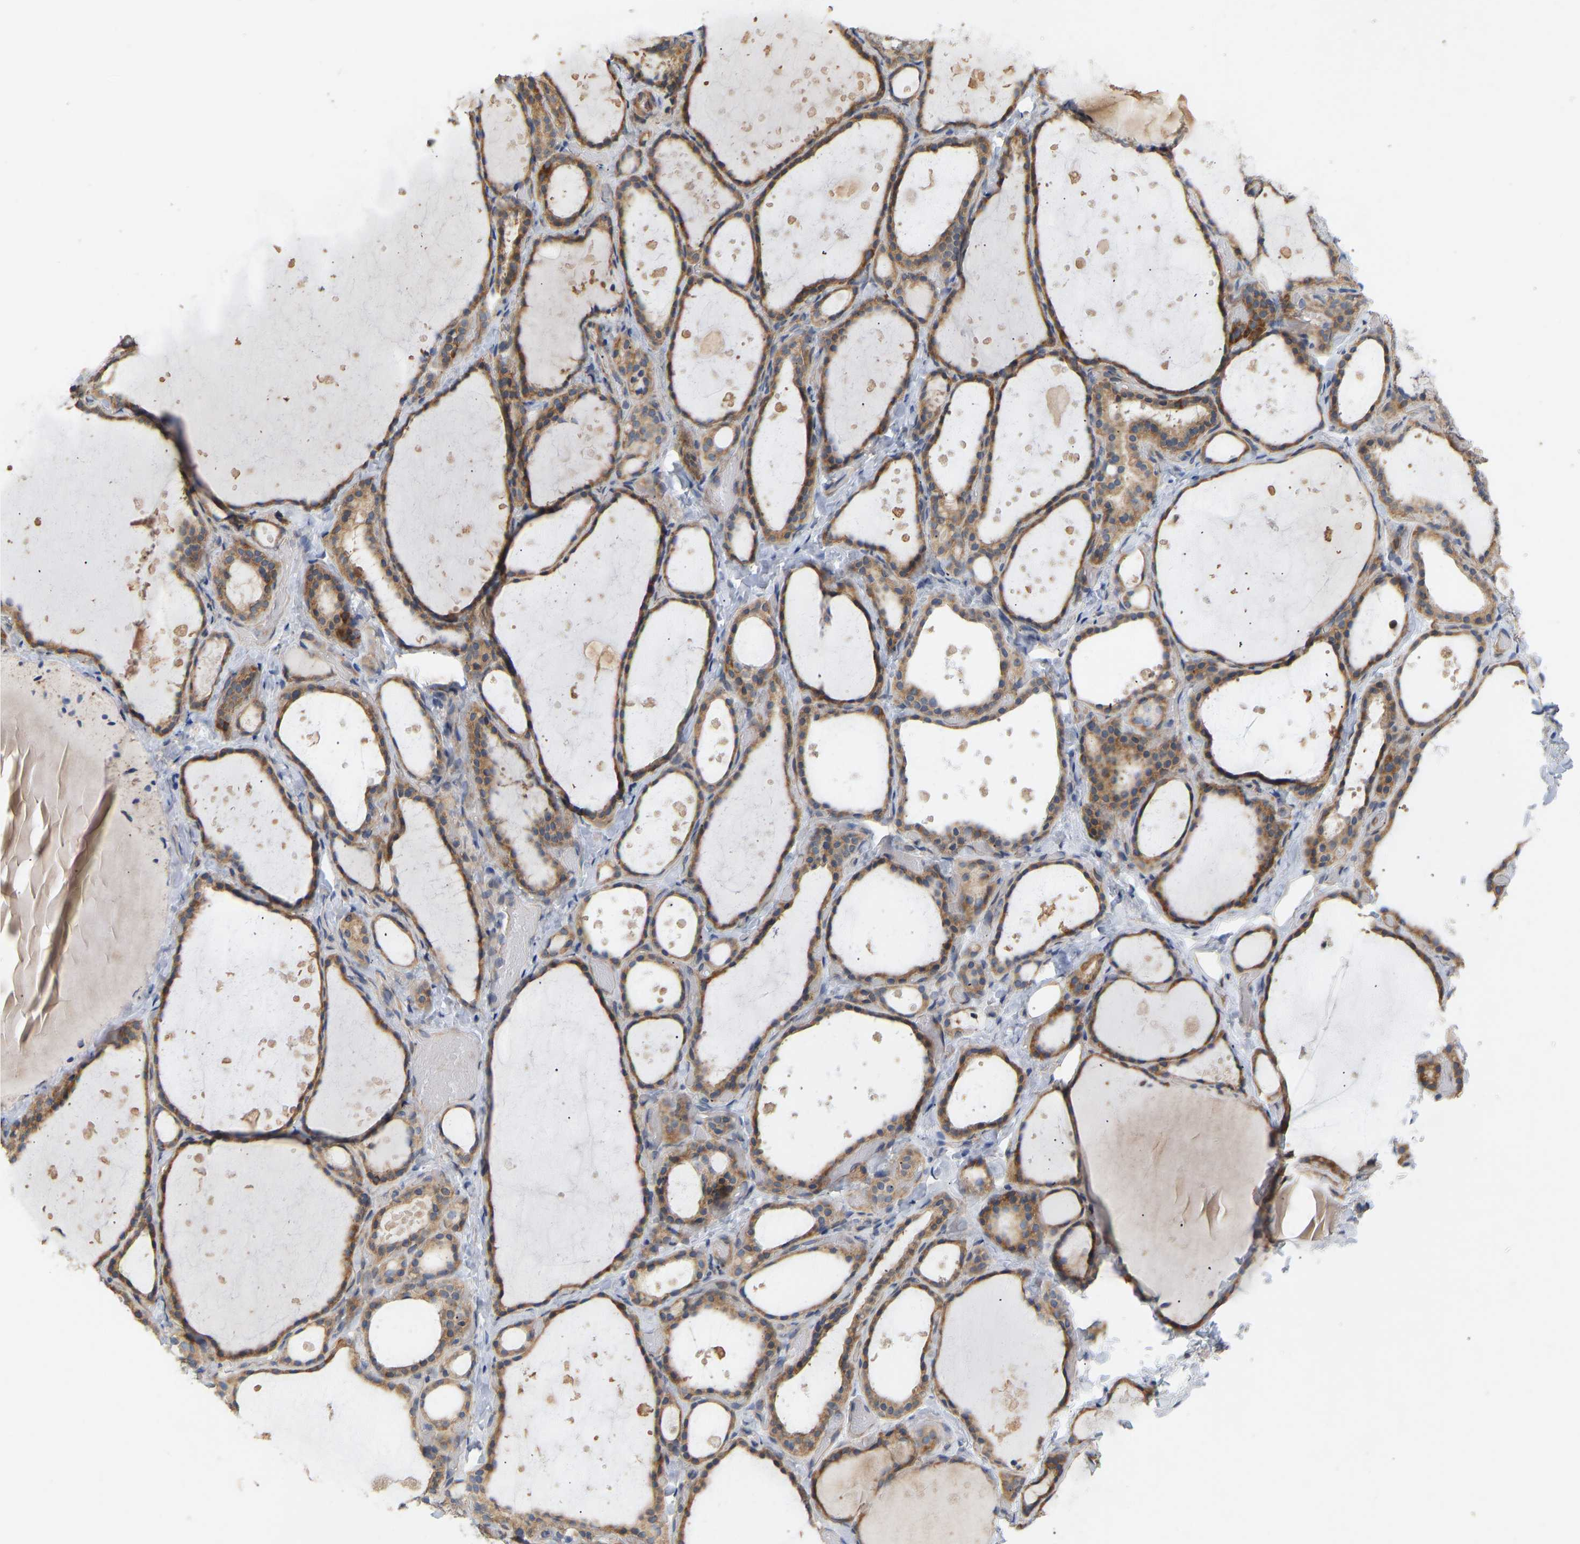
{"staining": {"intensity": "moderate", "quantity": ">75%", "location": "cytoplasmic/membranous"}, "tissue": "thyroid gland", "cell_type": "Glandular cells", "image_type": "normal", "snomed": [{"axis": "morphology", "description": "Normal tissue, NOS"}, {"axis": "topography", "description": "Thyroid gland"}], "caption": "The image reveals staining of unremarkable thyroid gland, revealing moderate cytoplasmic/membranous protein staining (brown color) within glandular cells. The staining was performed using DAB (3,3'-diaminobenzidine) to visualize the protein expression in brown, while the nuclei were stained in blue with hematoxylin (Magnification: 20x).", "gene": "HACD2", "patient": {"sex": "female", "age": 44}}